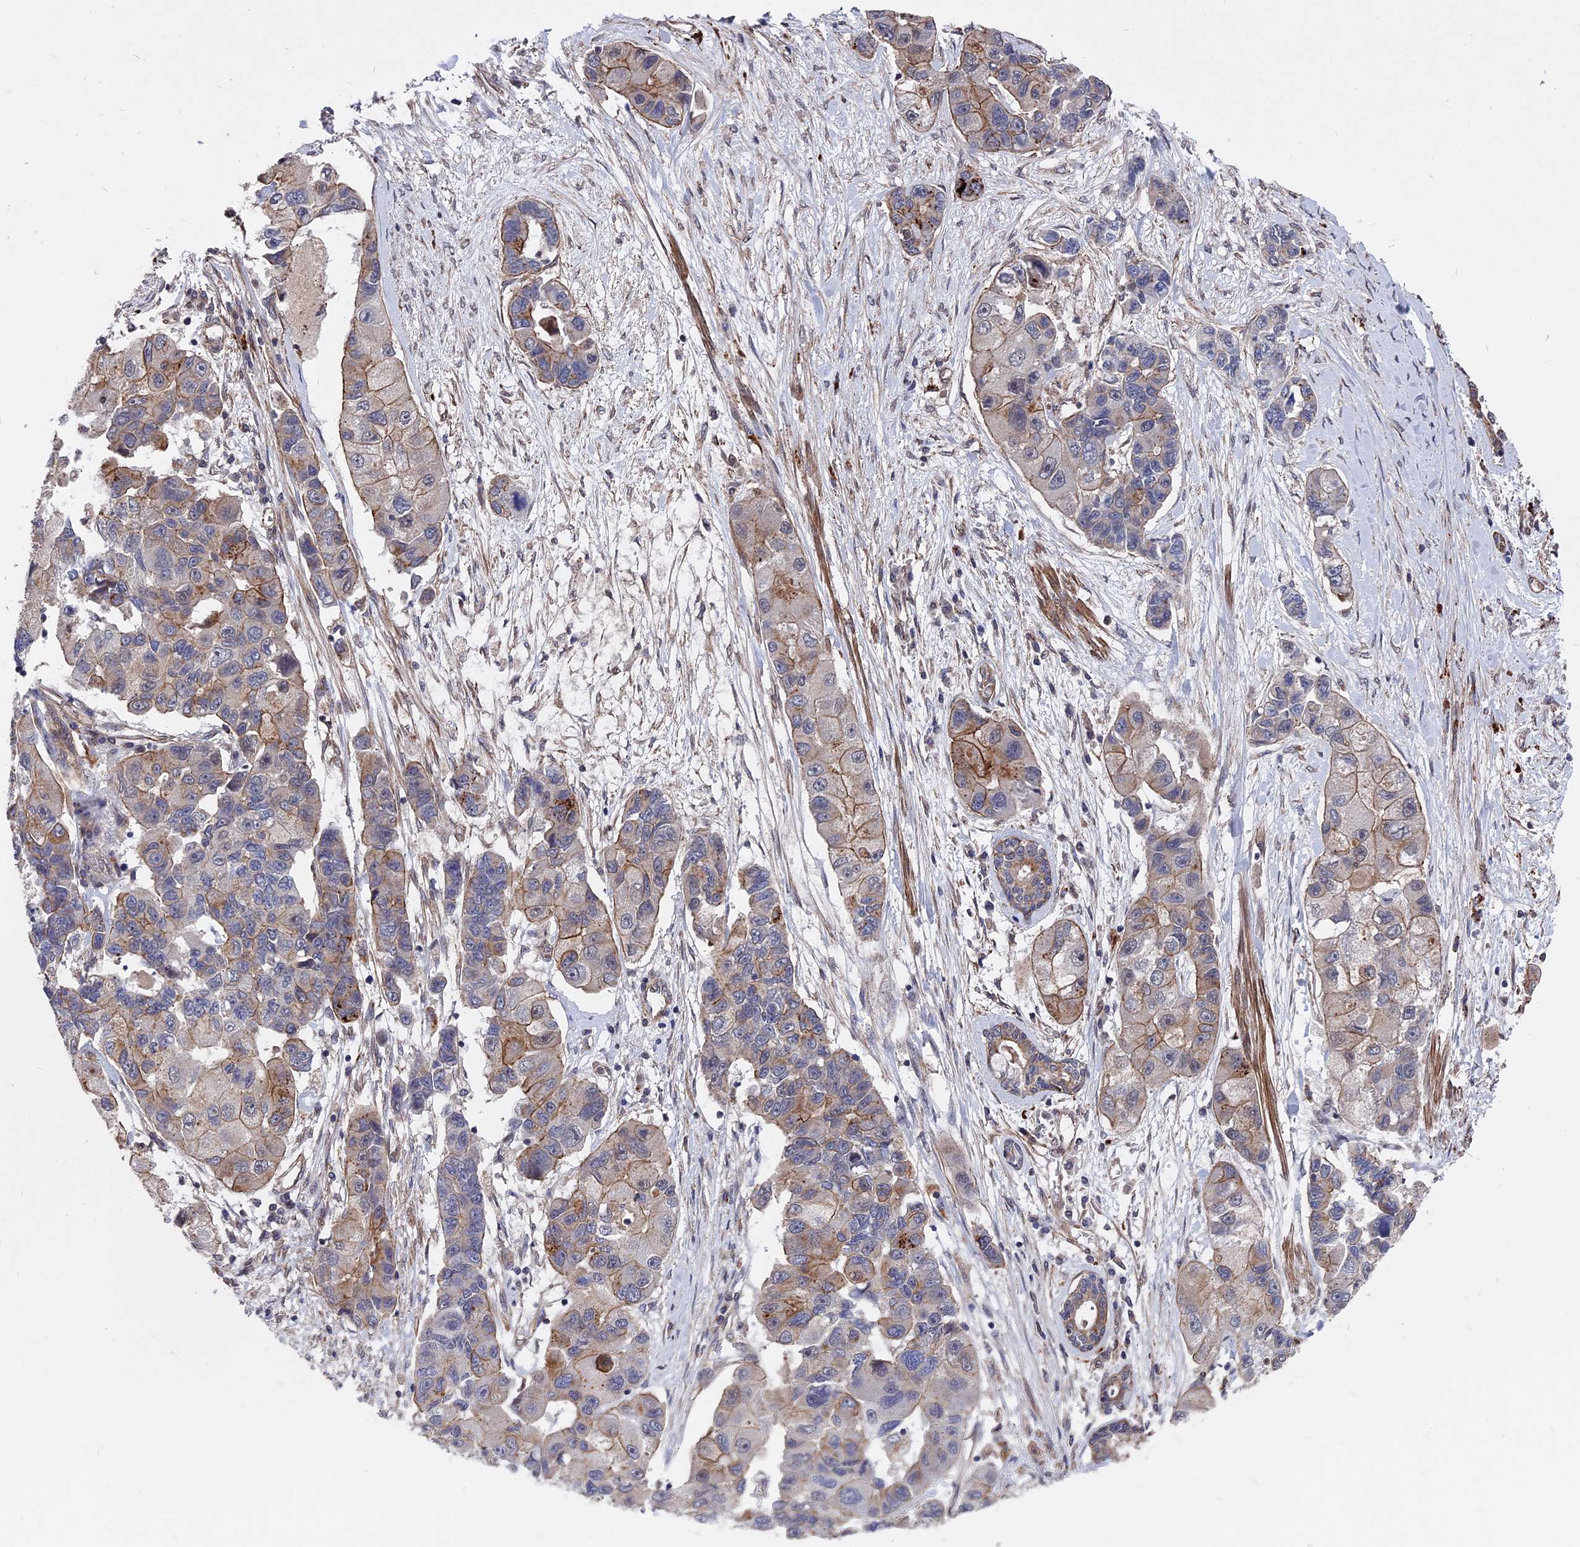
{"staining": {"intensity": "moderate", "quantity": "<25%", "location": "cytoplasmic/membranous"}, "tissue": "lung cancer", "cell_type": "Tumor cells", "image_type": "cancer", "snomed": [{"axis": "morphology", "description": "Adenocarcinoma, NOS"}, {"axis": "topography", "description": "Lung"}], "caption": "Protein expression analysis of lung adenocarcinoma demonstrates moderate cytoplasmic/membranous positivity in about <25% of tumor cells. (brown staining indicates protein expression, while blue staining denotes nuclei).", "gene": "NOSIP", "patient": {"sex": "female", "age": 54}}